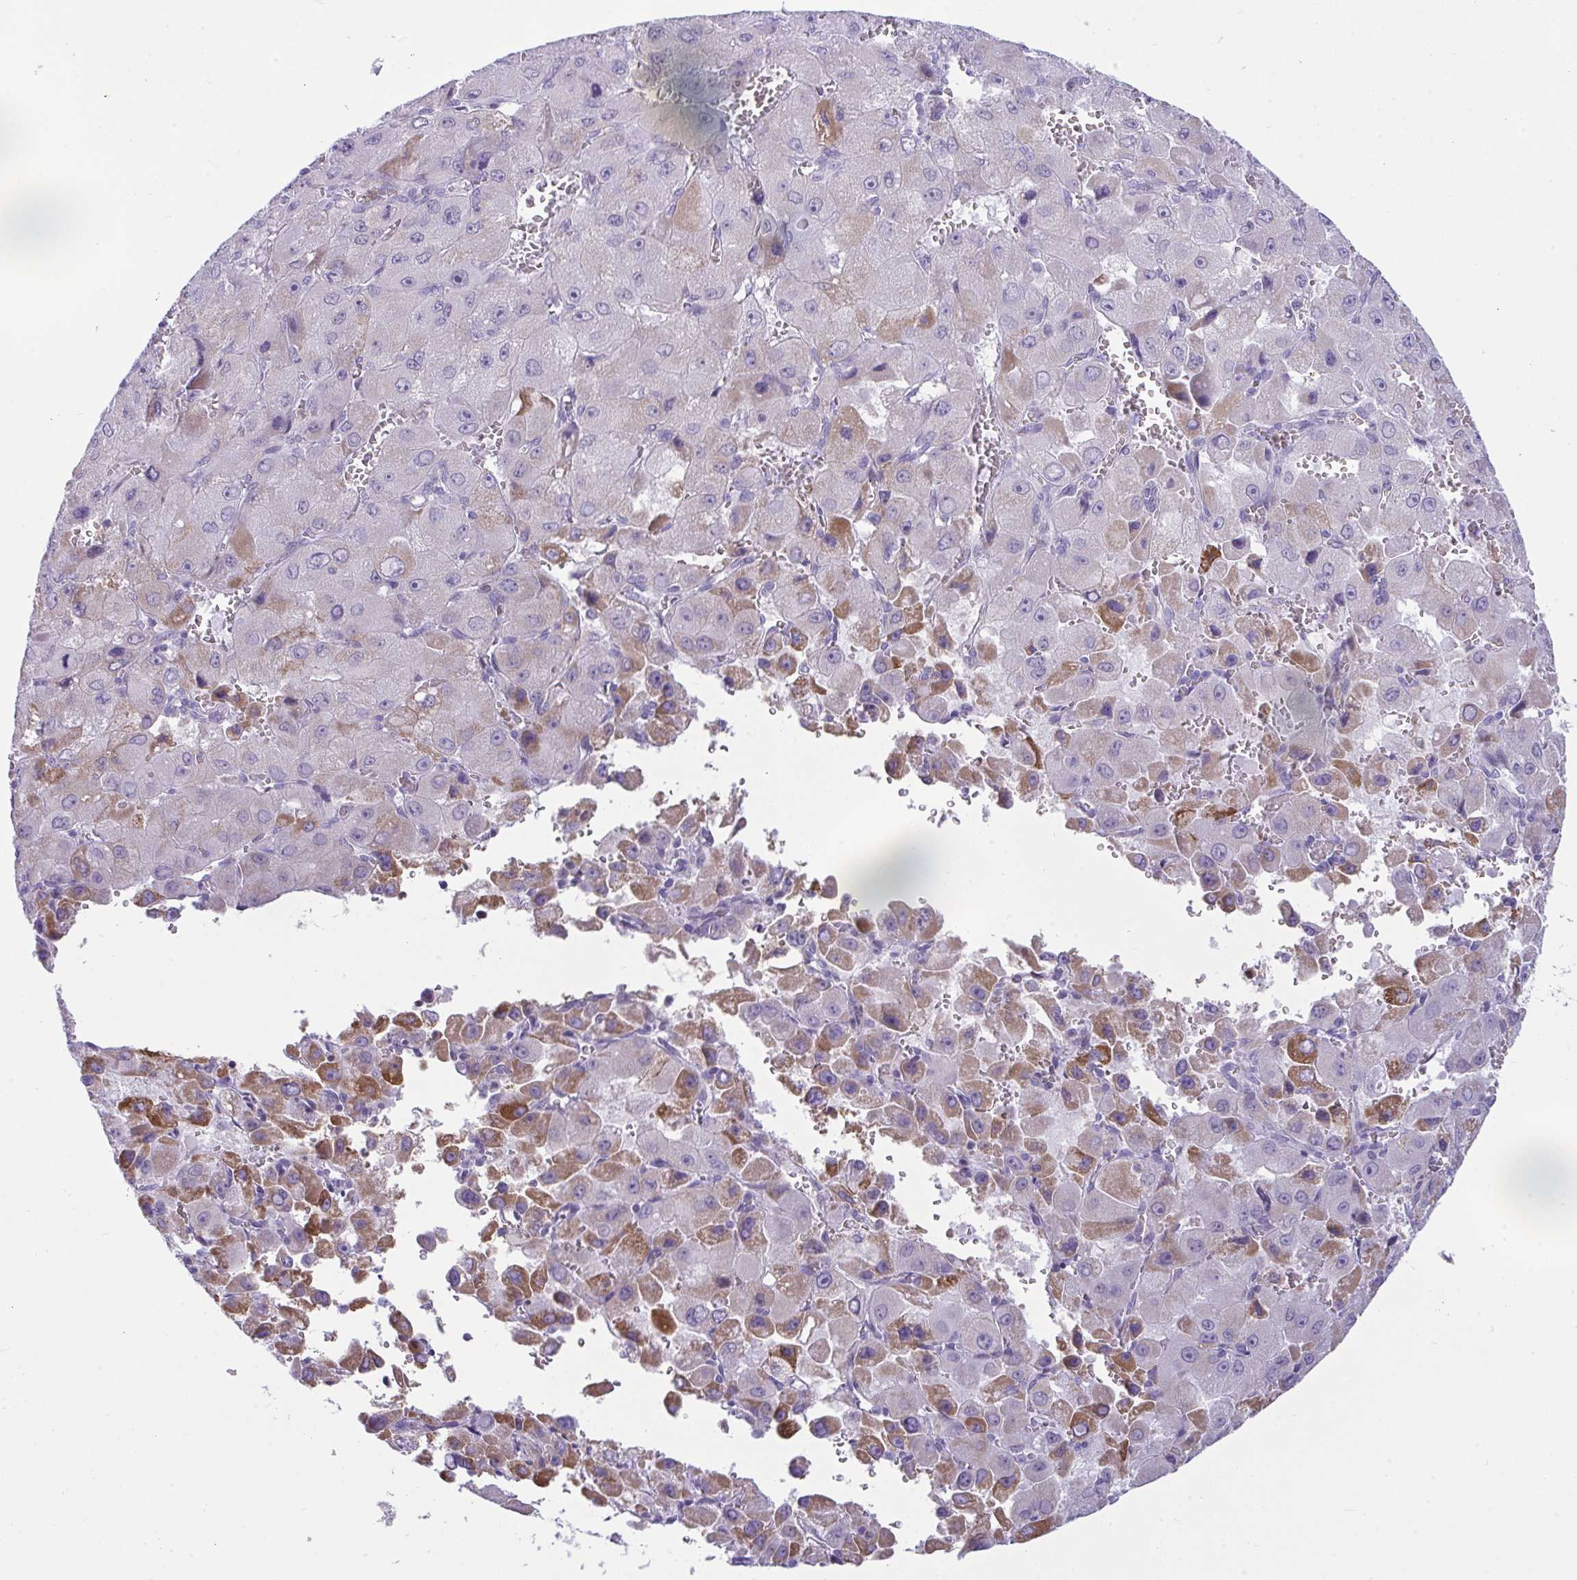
{"staining": {"intensity": "moderate", "quantity": "<25%", "location": "cytoplasmic/membranous"}, "tissue": "liver cancer", "cell_type": "Tumor cells", "image_type": "cancer", "snomed": [{"axis": "morphology", "description": "Carcinoma, Hepatocellular, NOS"}, {"axis": "topography", "description": "Liver"}], "caption": "High-power microscopy captured an immunohistochemistry histopathology image of hepatocellular carcinoma (liver), revealing moderate cytoplasmic/membranous expression in about <25% of tumor cells.", "gene": "PLA2G12B", "patient": {"sex": "male", "age": 27}}